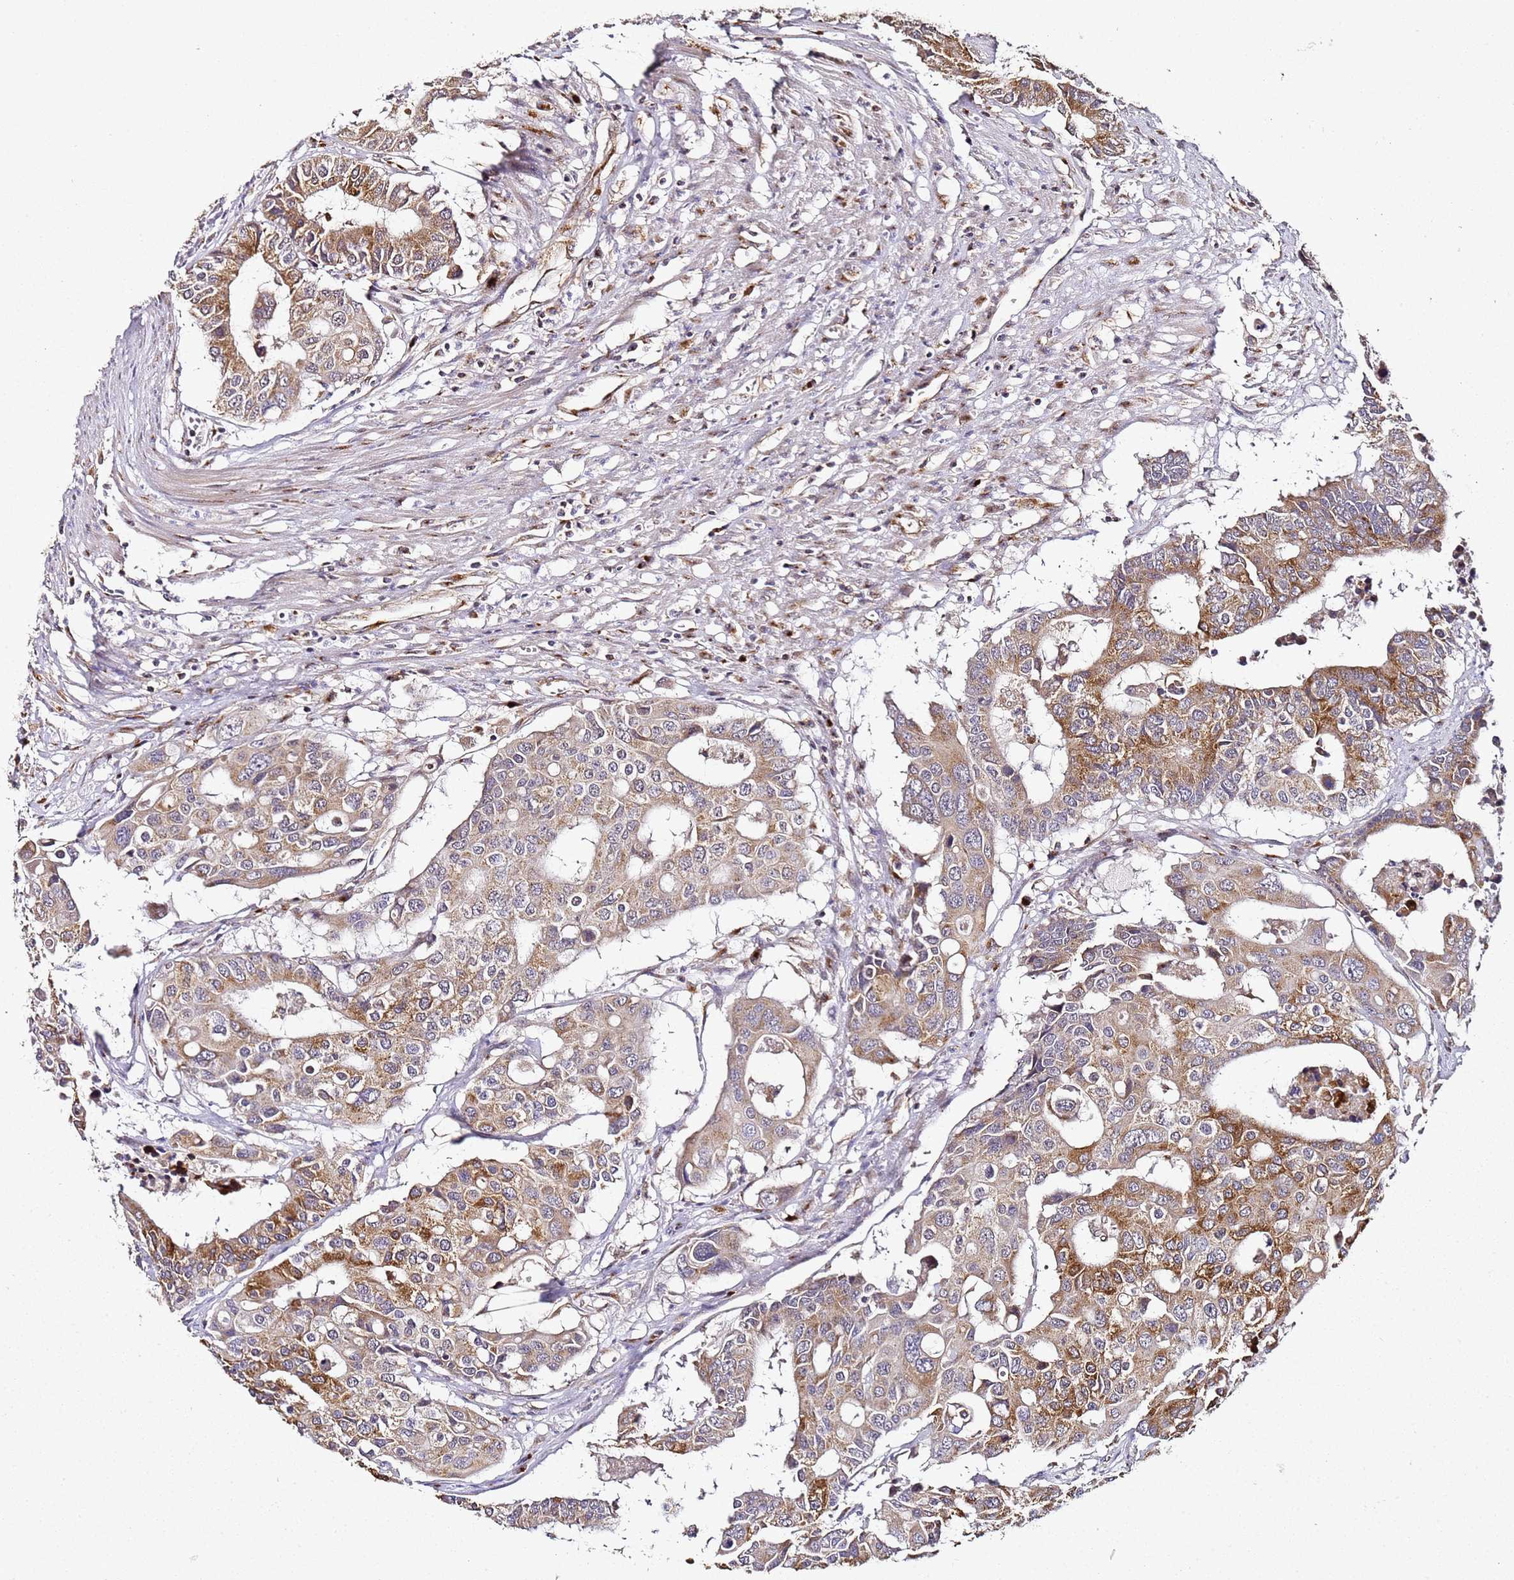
{"staining": {"intensity": "moderate", "quantity": "<25%", "location": "cytoplasmic/membranous"}, "tissue": "colorectal cancer", "cell_type": "Tumor cells", "image_type": "cancer", "snomed": [{"axis": "morphology", "description": "Adenocarcinoma, NOS"}, {"axis": "topography", "description": "Colon"}], "caption": "This photomicrograph demonstrates immunohistochemistry (IHC) staining of human colorectal cancer, with low moderate cytoplasmic/membranous positivity in about <25% of tumor cells.", "gene": "MRPL49", "patient": {"sex": "male", "age": 77}}